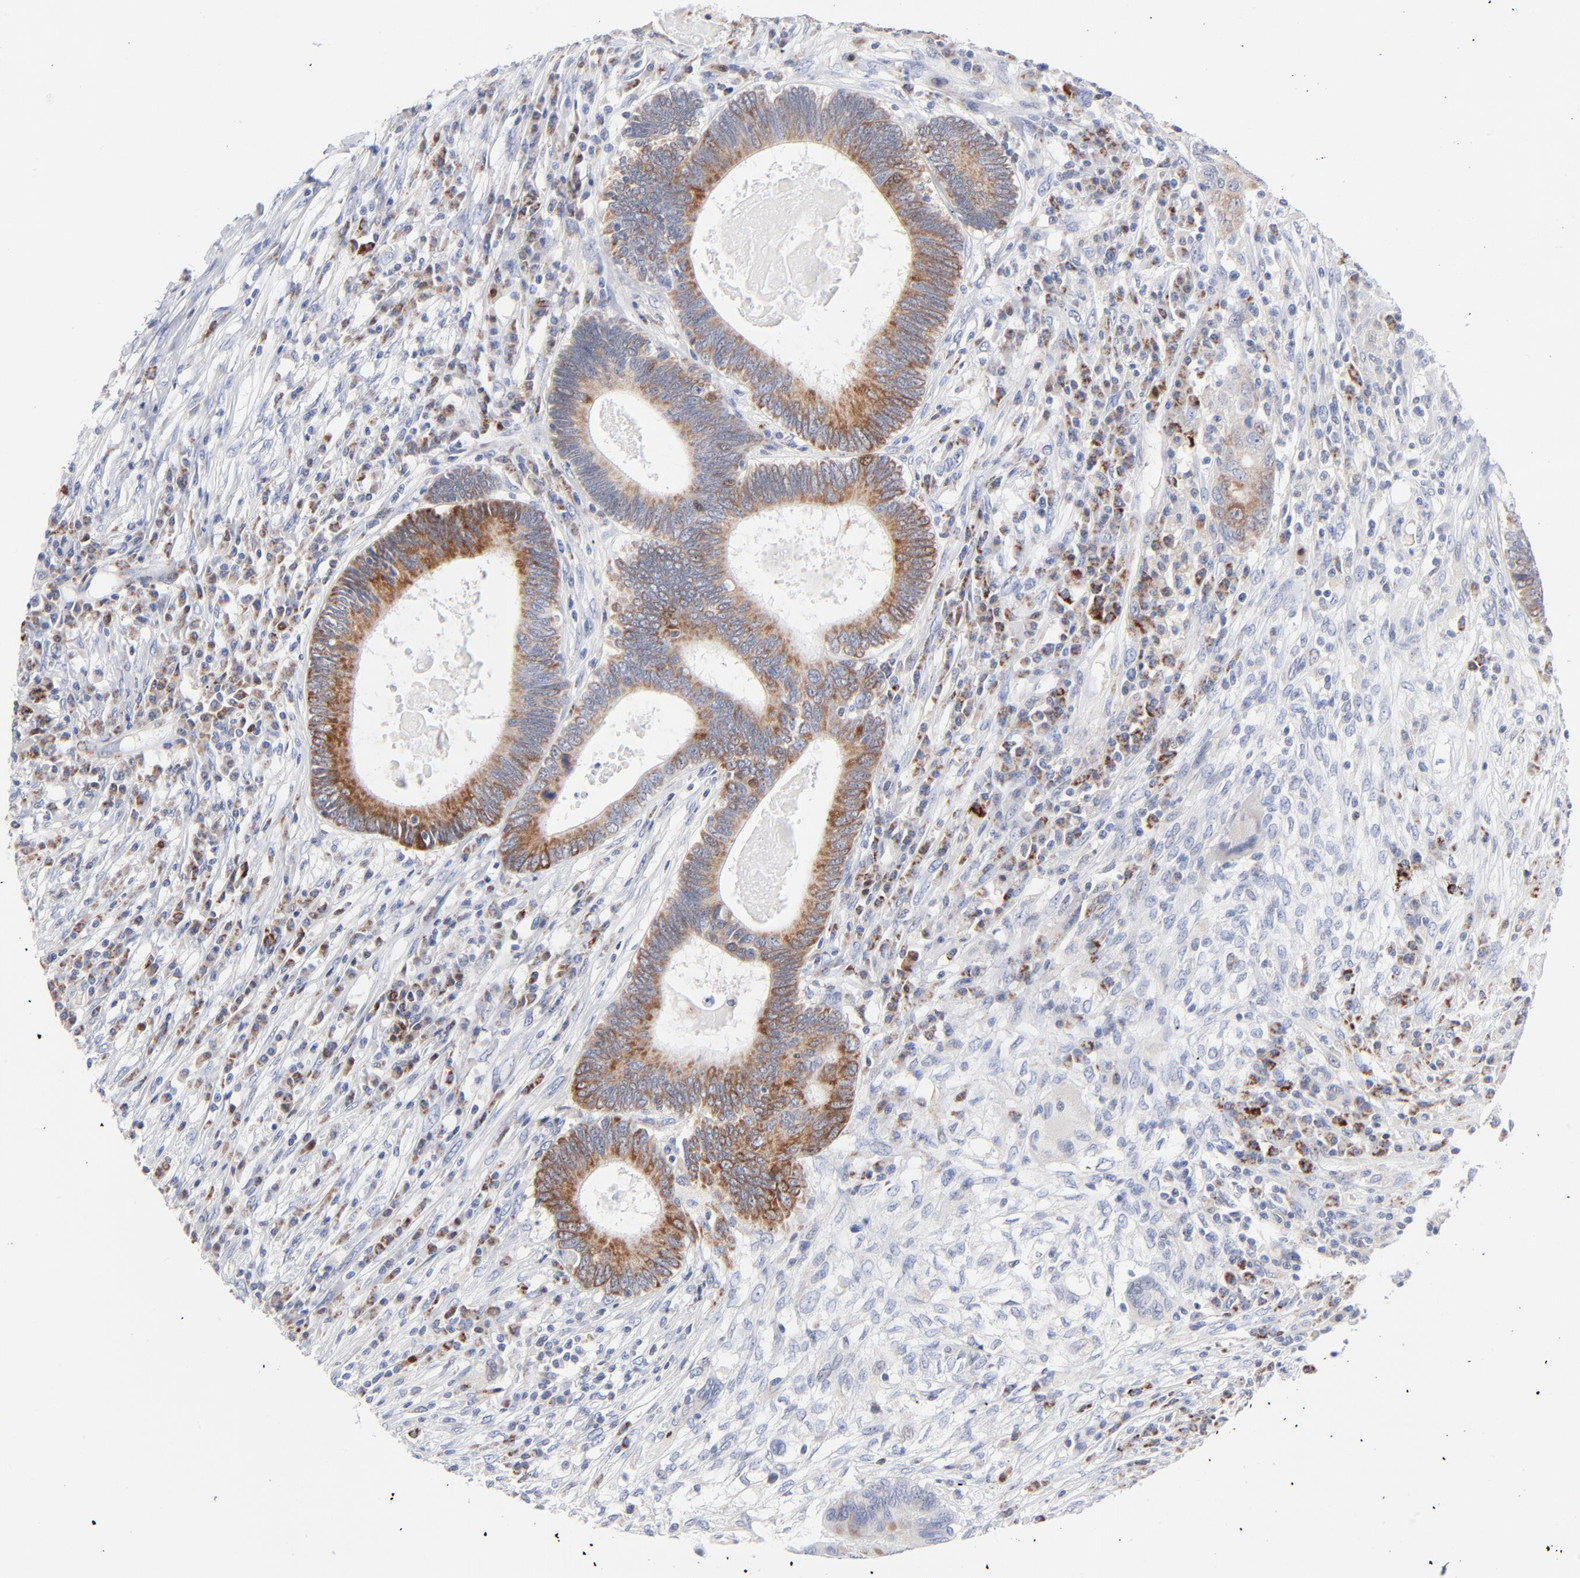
{"staining": {"intensity": "moderate", "quantity": "25%-75%", "location": "cytoplasmic/membranous"}, "tissue": "colorectal cancer", "cell_type": "Tumor cells", "image_type": "cancer", "snomed": [{"axis": "morphology", "description": "Adenocarcinoma, NOS"}, {"axis": "topography", "description": "Colon"}], "caption": "DAB immunohistochemical staining of colorectal cancer demonstrates moderate cytoplasmic/membranous protein positivity in about 25%-75% of tumor cells. (DAB IHC, brown staining for protein, blue staining for nuclei).", "gene": "CHCHD10", "patient": {"sex": "female", "age": 78}}